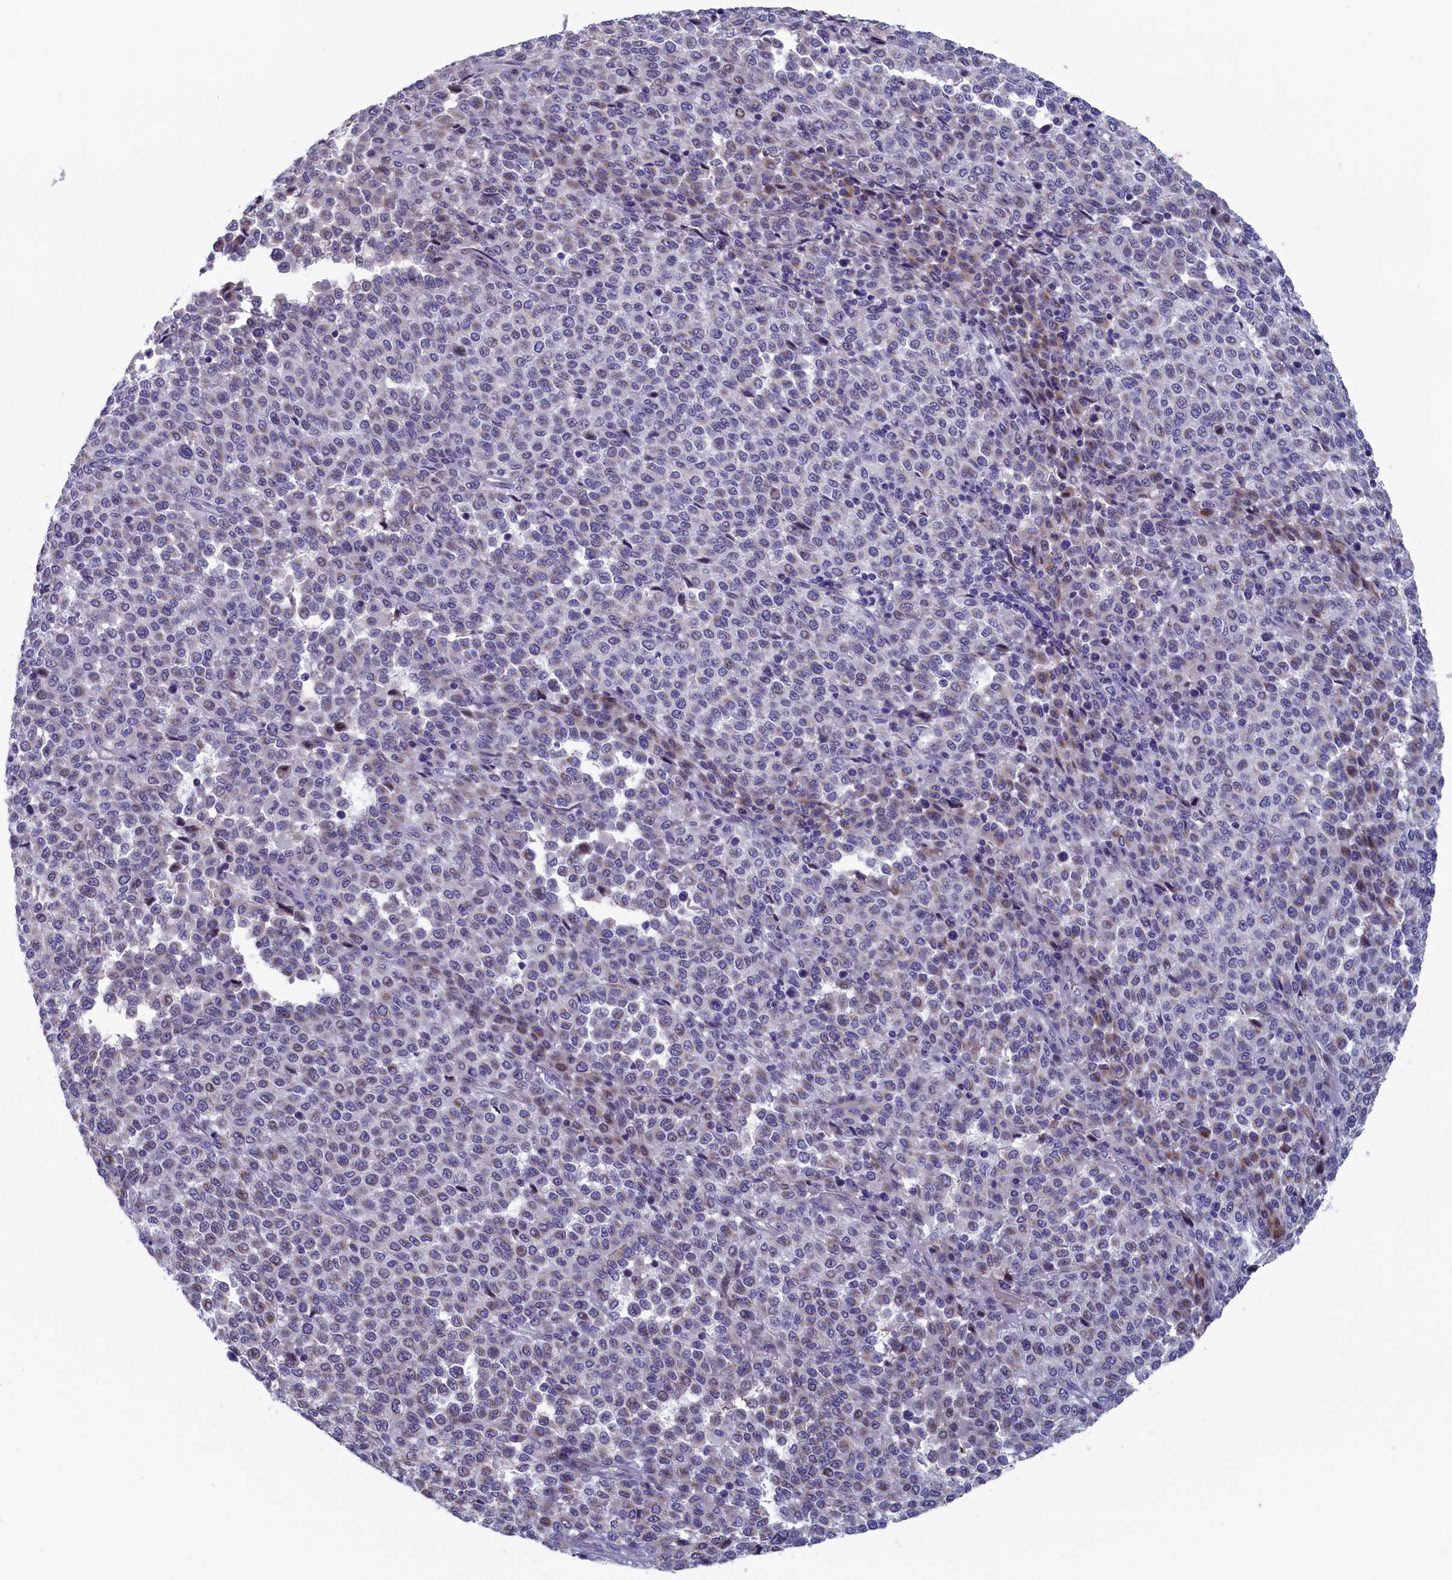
{"staining": {"intensity": "weak", "quantity": "<25%", "location": "cytoplasmic/membranous"}, "tissue": "melanoma", "cell_type": "Tumor cells", "image_type": "cancer", "snomed": [{"axis": "morphology", "description": "Malignant melanoma, Metastatic site"}, {"axis": "topography", "description": "Pancreas"}], "caption": "Immunohistochemistry (IHC) of malignant melanoma (metastatic site) shows no staining in tumor cells.", "gene": "NIBAN3", "patient": {"sex": "female", "age": 30}}